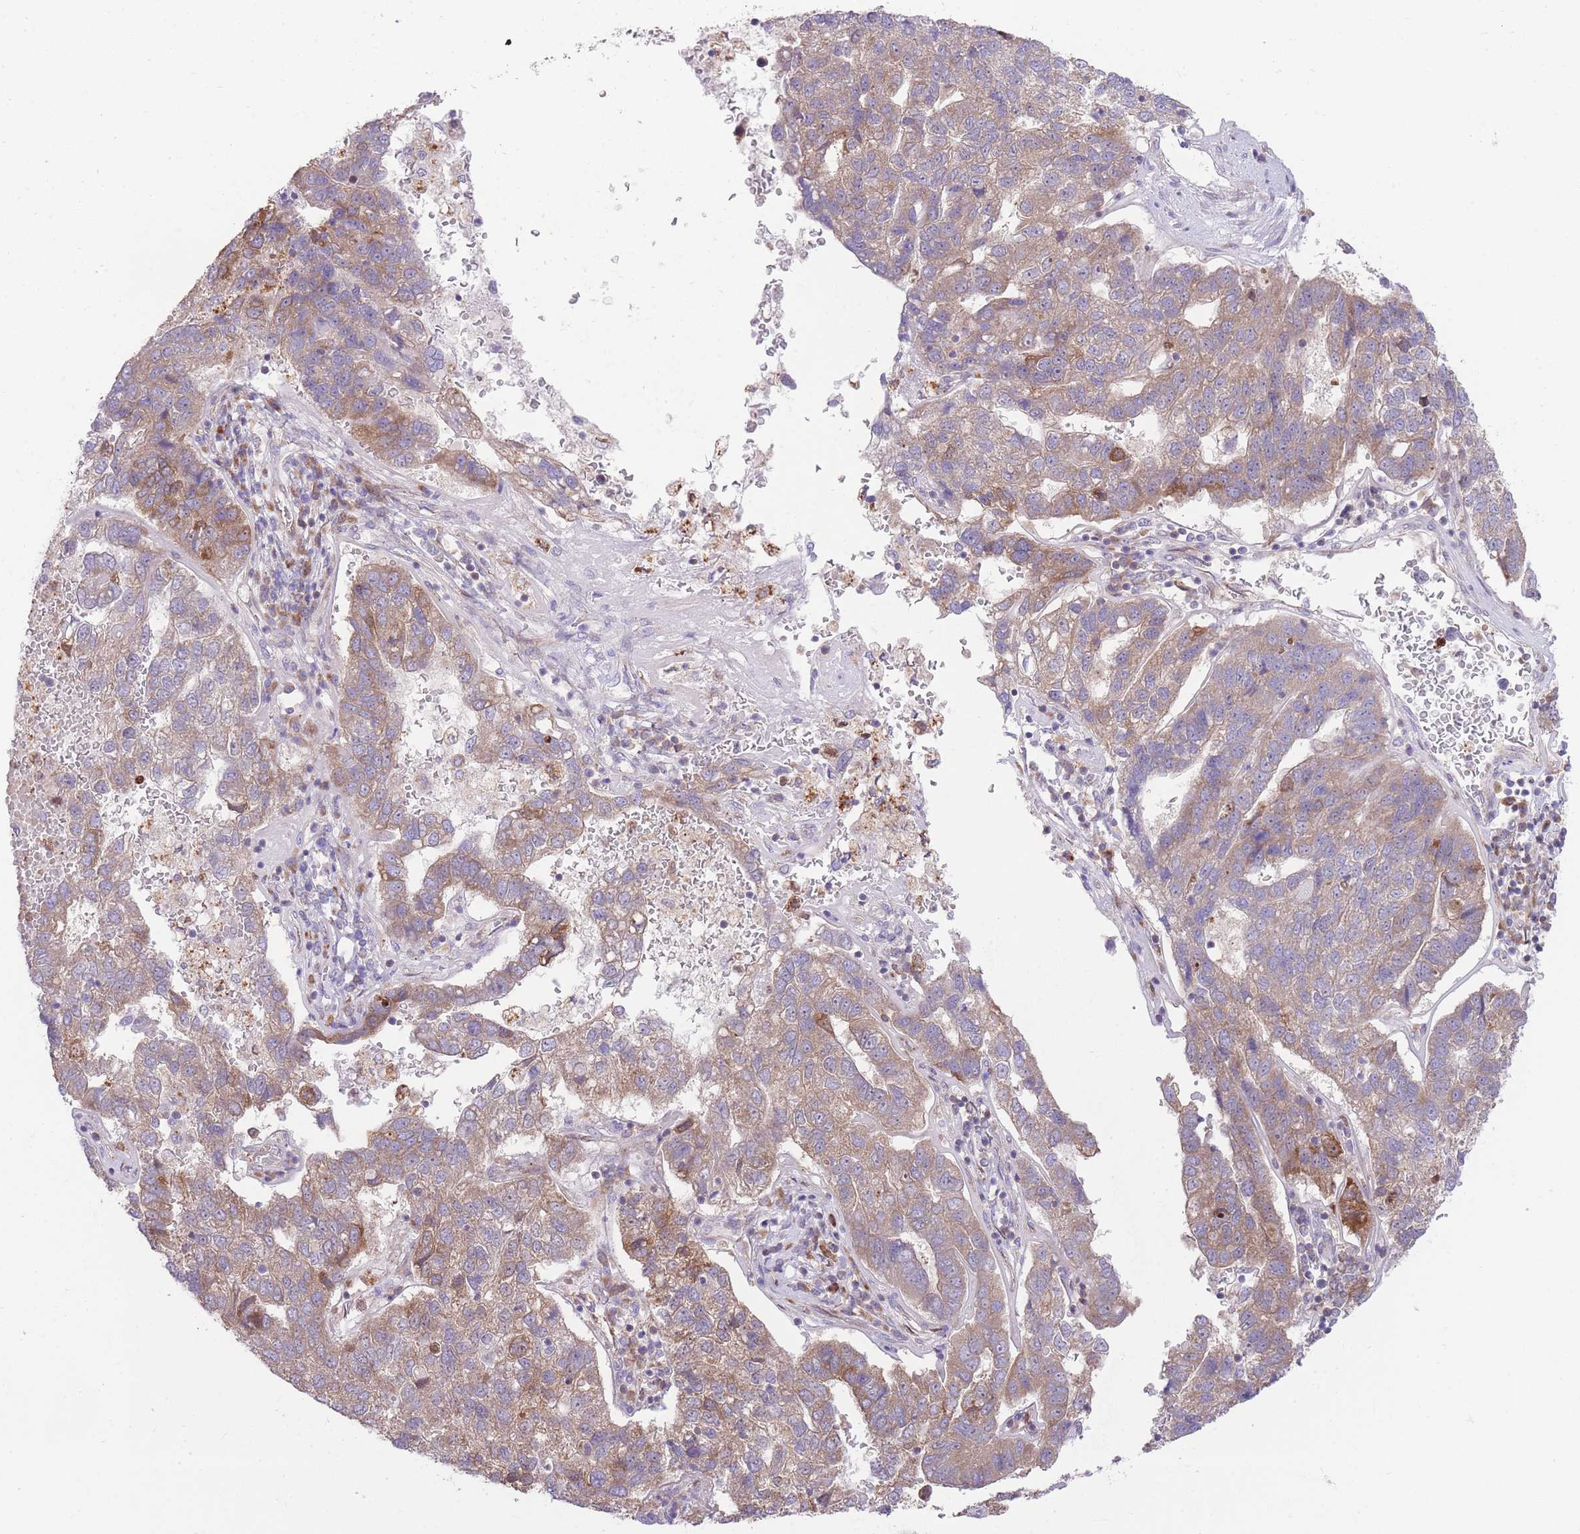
{"staining": {"intensity": "moderate", "quantity": ">75%", "location": "cytoplasmic/membranous"}, "tissue": "pancreatic cancer", "cell_type": "Tumor cells", "image_type": "cancer", "snomed": [{"axis": "morphology", "description": "Adenocarcinoma, NOS"}, {"axis": "topography", "description": "Pancreas"}], "caption": "Tumor cells reveal moderate cytoplasmic/membranous staining in approximately >75% of cells in pancreatic cancer (adenocarcinoma).", "gene": "BOLA2B", "patient": {"sex": "female", "age": 61}}